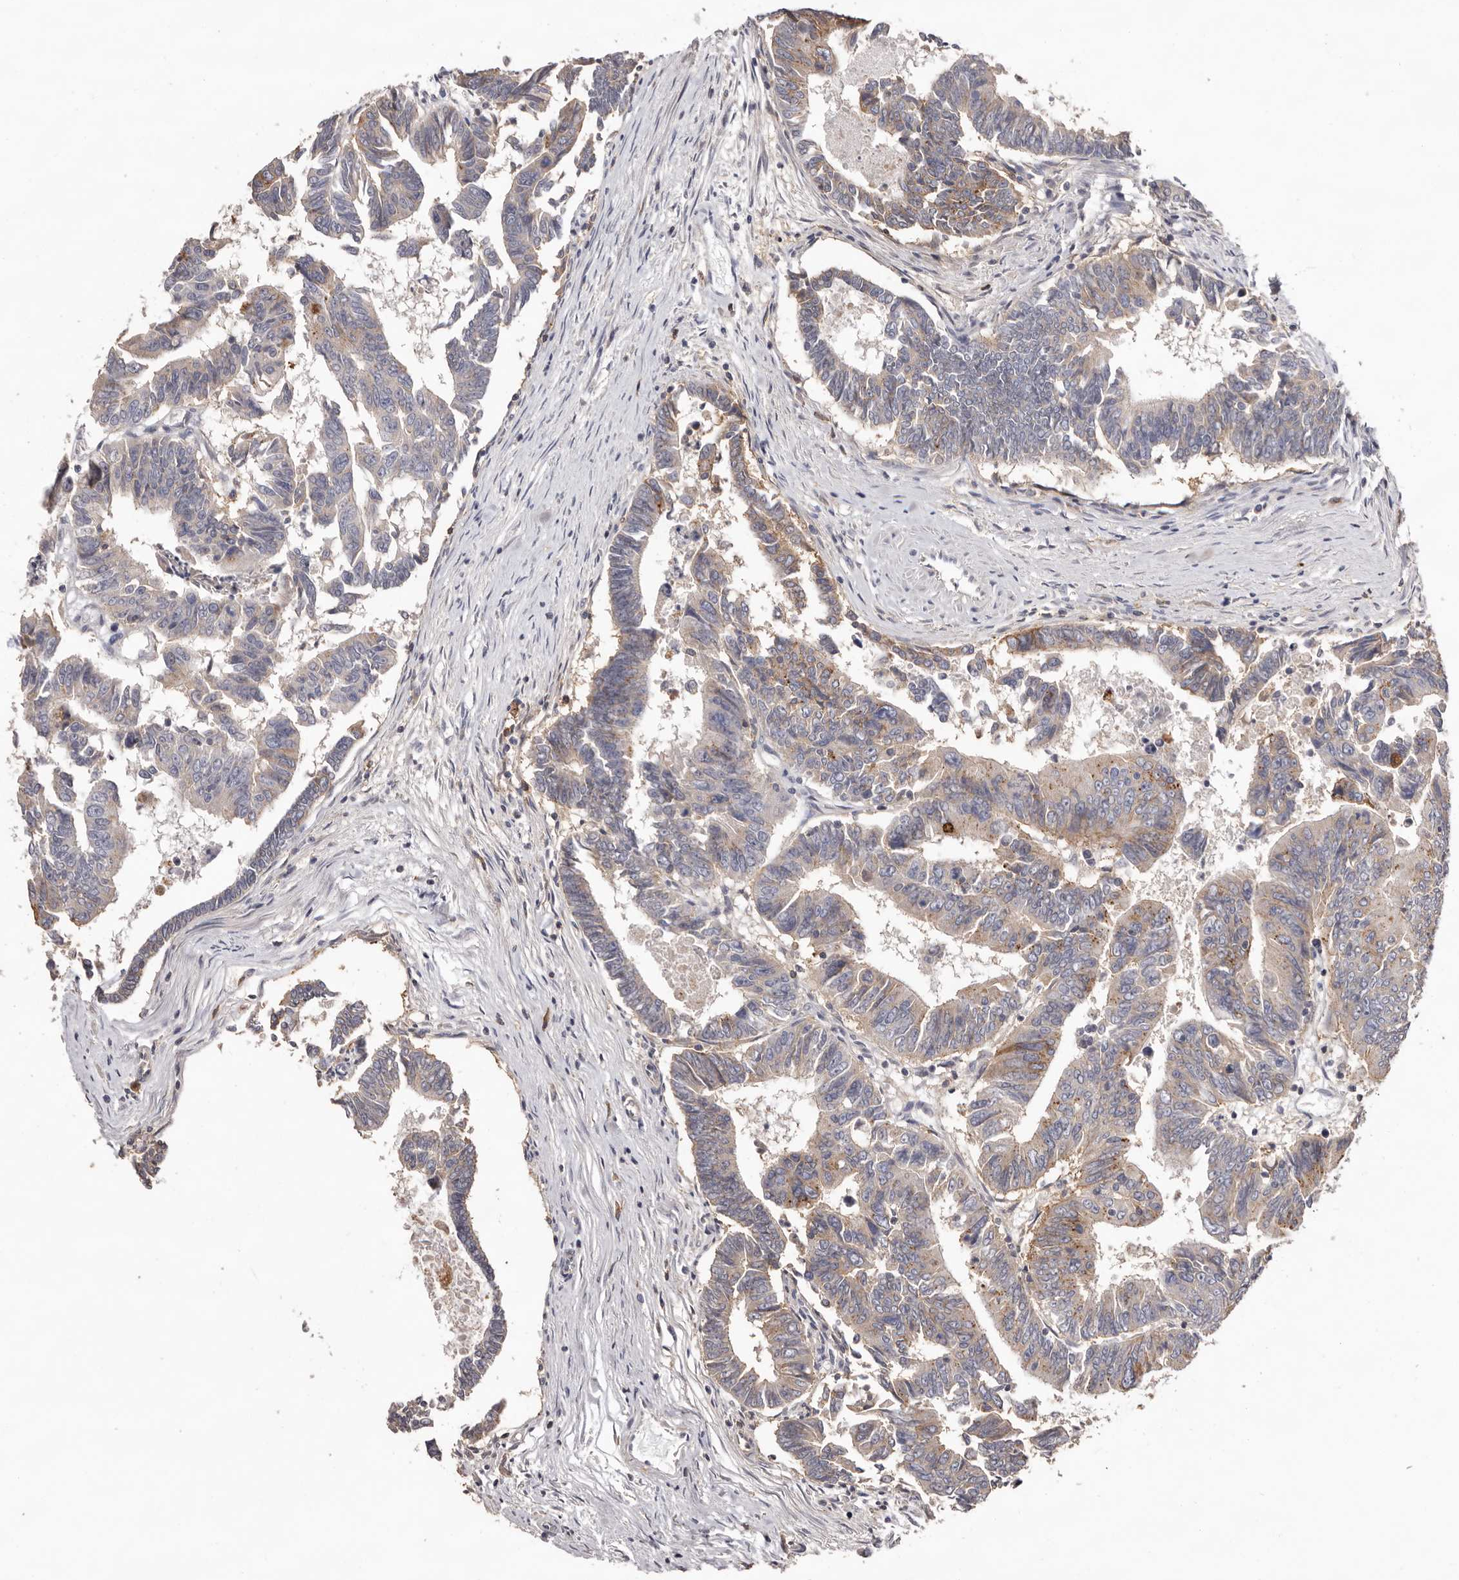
{"staining": {"intensity": "weak", "quantity": "<25%", "location": "cytoplasmic/membranous"}, "tissue": "colorectal cancer", "cell_type": "Tumor cells", "image_type": "cancer", "snomed": [{"axis": "morphology", "description": "Adenocarcinoma, NOS"}, {"axis": "topography", "description": "Rectum"}], "caption": "IHC histopathology image of colorectal cancer stained for a protein (brown), which demonstrates no positivity in tumor cells.", "gene": "MMACHC", "patient": {"sex": "female", "age": 65}}